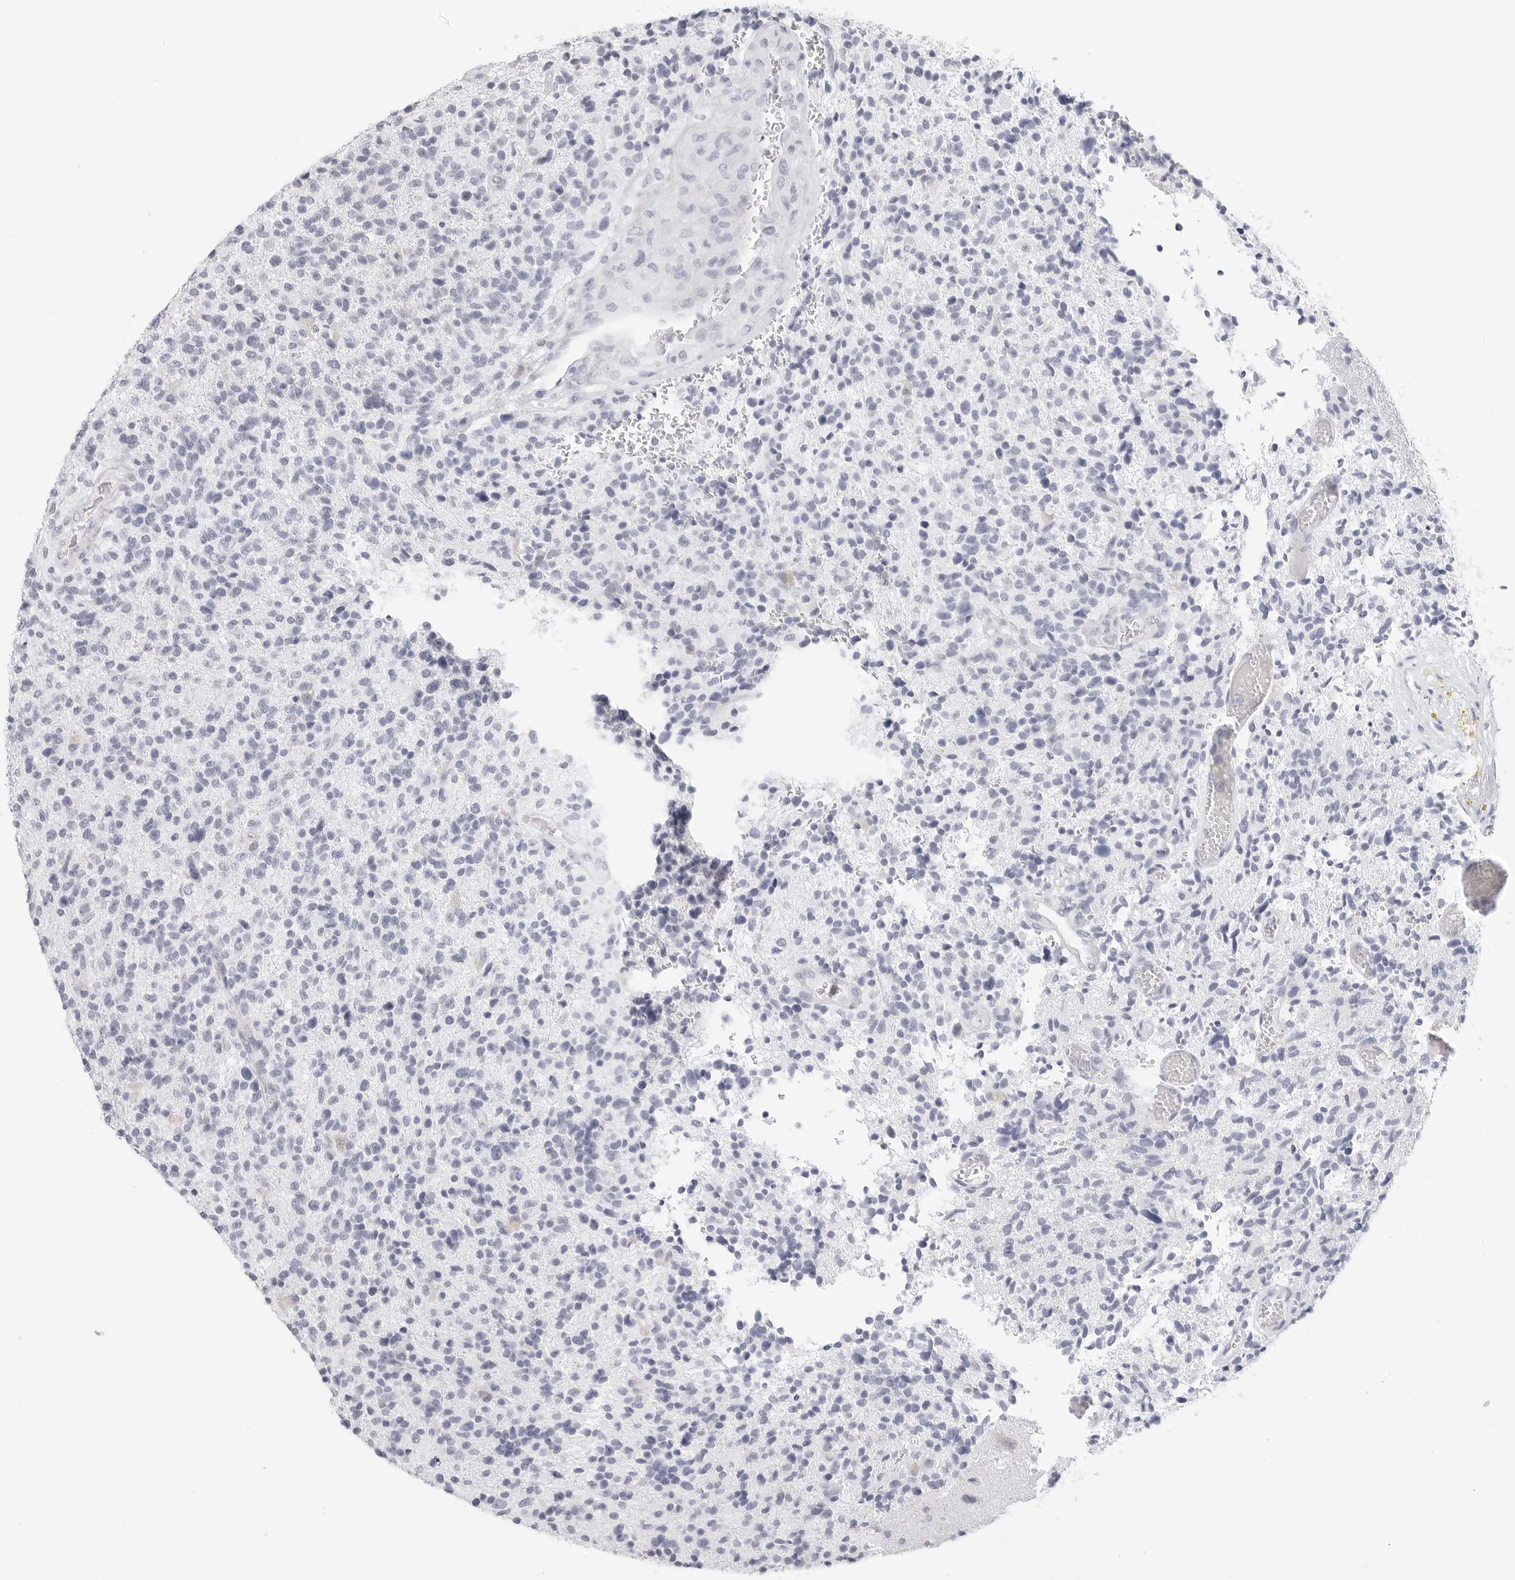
{"staining": {"intensity": "negative", "quantity": "none", "location": "none"}, "tissue": "glioma", "cell_type": "Tumor cells", "image_type": "cancer", "snomed": [{"axis": "morphology", "description": "Glioma, malignant, High grade"}, {"axis": "topography", "description": "Brain"}], "caption": "IHC micrograph of human glioma stained for a protein (brown), which exhibits no expression in tumor cells.", "gene": "HMGCS2", "patient": {"sex": "male", "age": 72}}